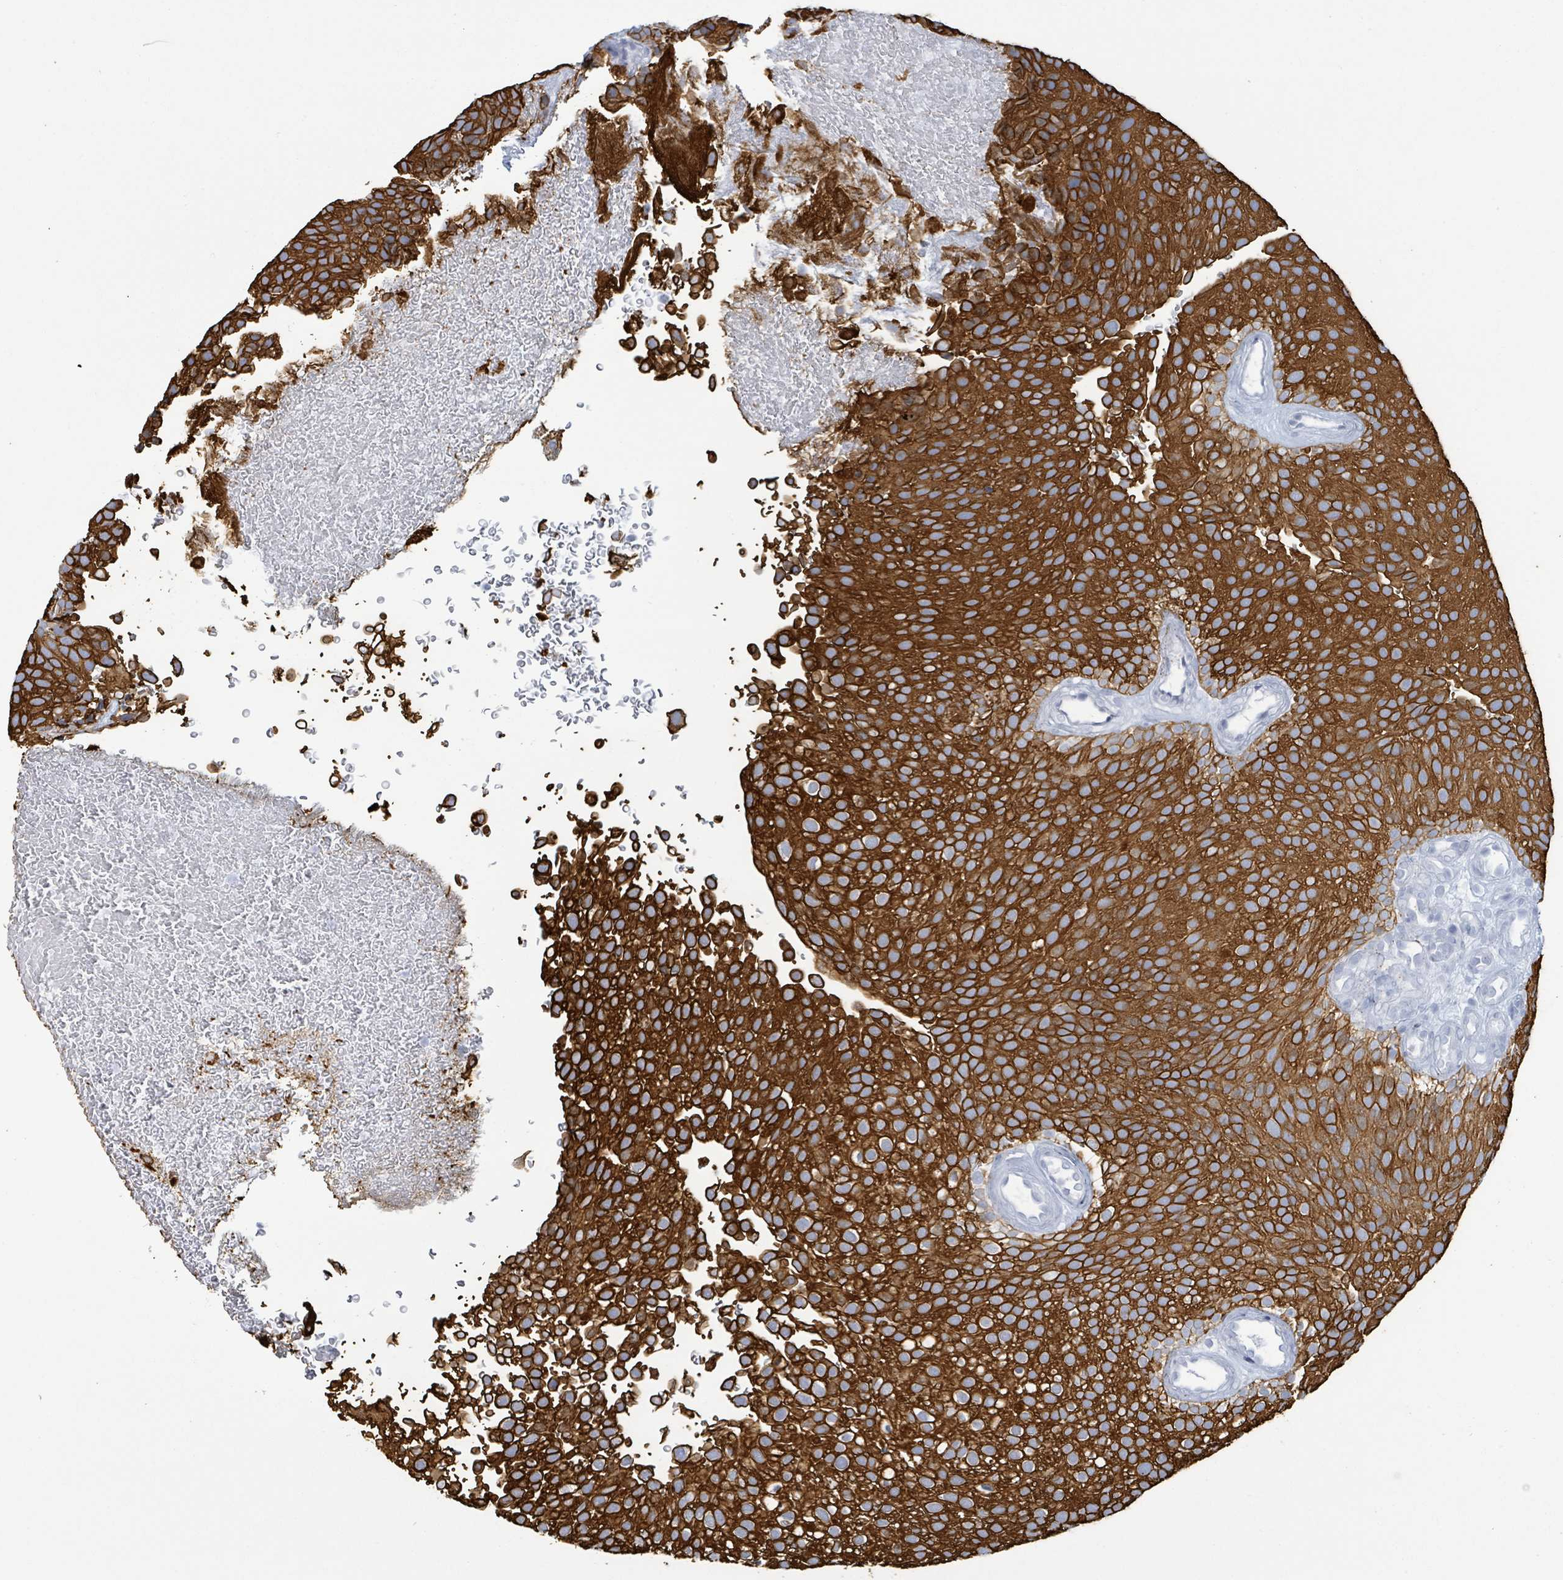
{"staining": {"intensity": "strong", "quantity": ">75%", "location": "cytoplasmic/membranous"}, "tissue": "urothelial cancer", "cell_type": "Tumor cells", "image_type": "cancer", "snomed": [{"axis": "morphology", "description": "Urothelial carcinoma, Low grade"}, {"axis": "topography", "description": "Urinary bladder"}], "caption": "About >75% of tumor cells in human low-grade urothelial carcinoma exhibit strong cytoplasmic/membranous protein expression as visualized by brown immunohistochemical staining.", "gene": "KRT8", "patient": {"sex": "male", "age": 78}}